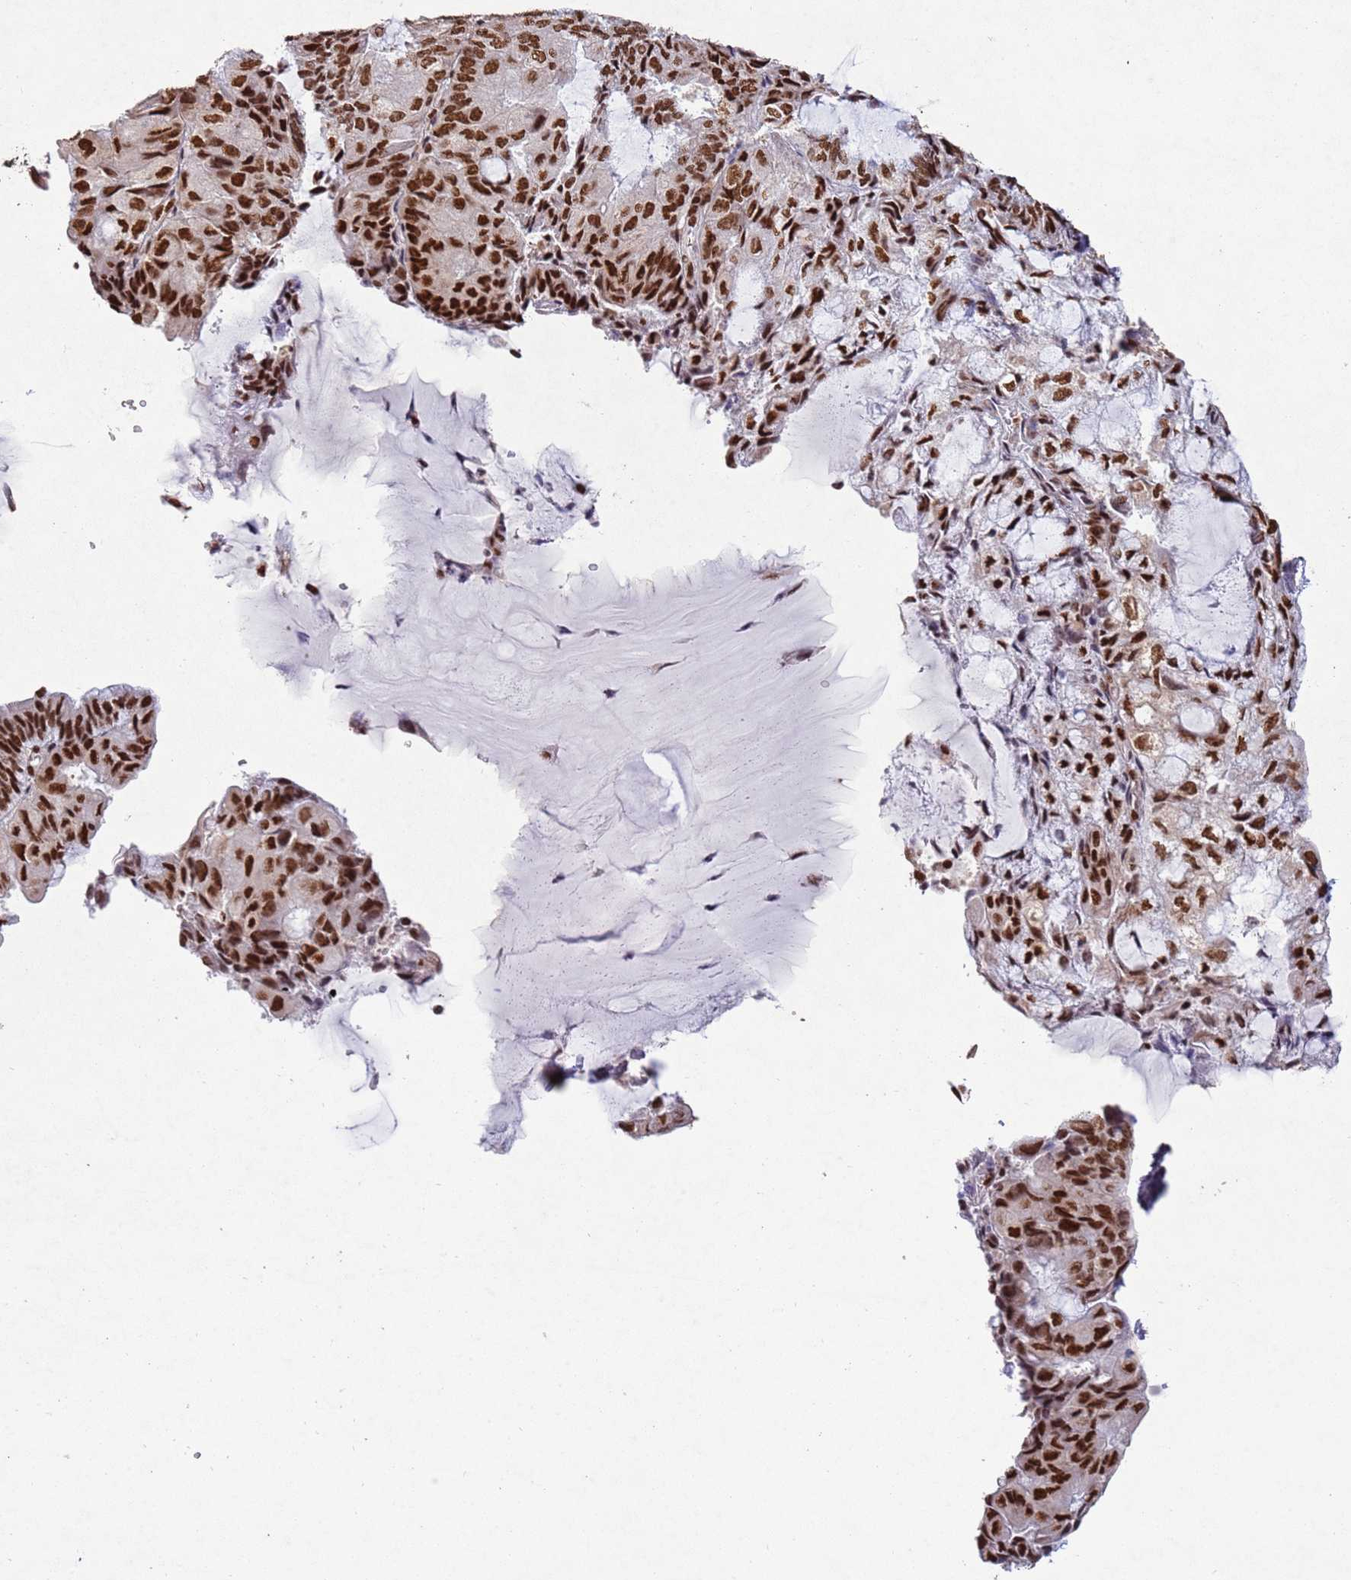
{"staining": {"intensity": "strong", "quantity": ">75%", "location": "nuclear"}, "tissue": "endometrial cancer", "cell_type": "Tumor cells", "image_type": "cancer", "snomed": [{"axis": "morphology", "description": "Adenocarcinoma, NOS"}, {"axis": "topography", "description": "Endometrium"}], "caption": "Endometrial adenocarcinoma tissue exhibits strong nuclear staining in about >75% of tumor cells, visualized by immunohistochemistry.", "gene": "ESF1", "patient": {"sex": "female", "age": 81}}